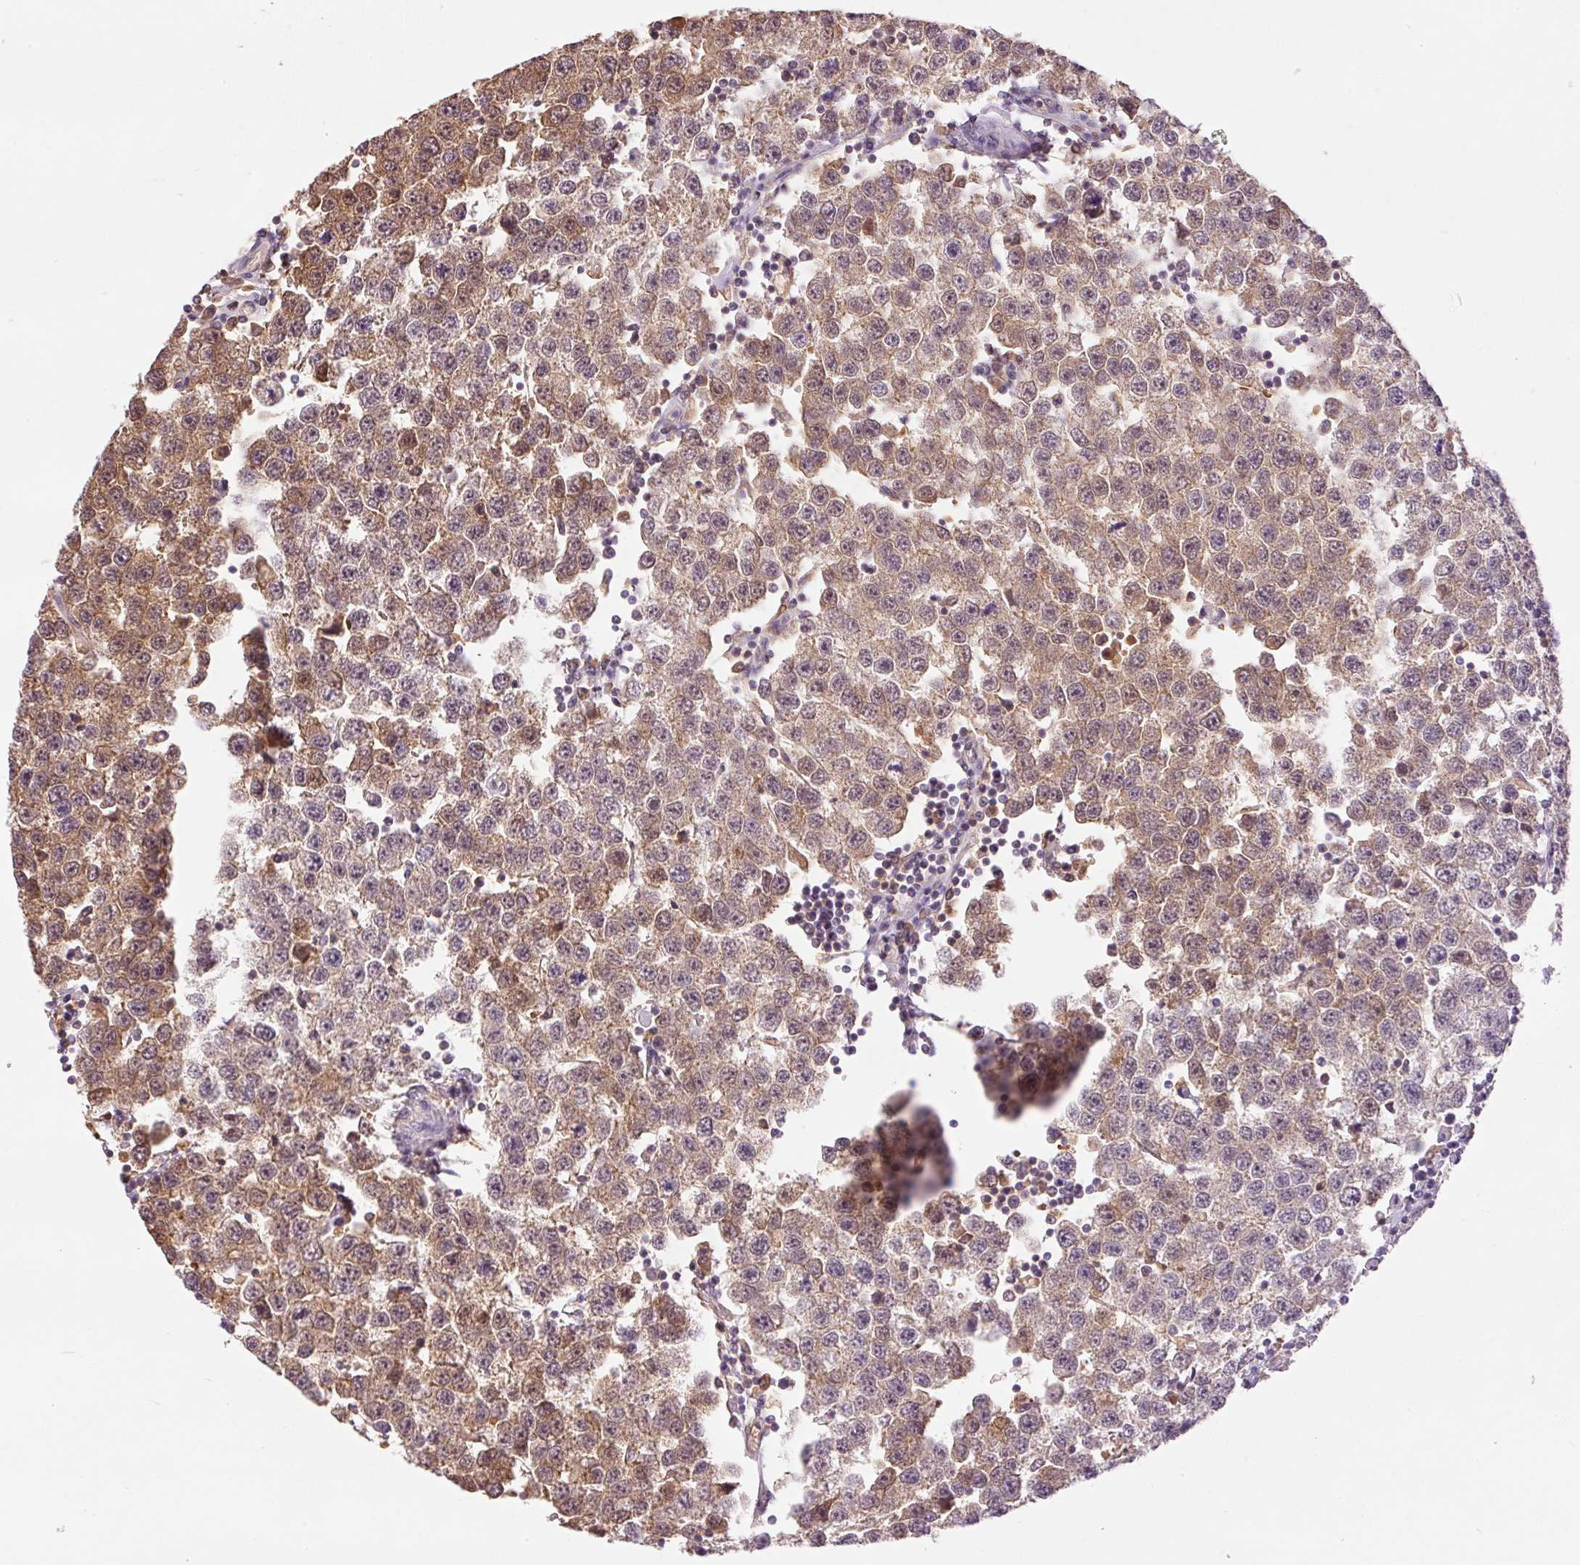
{"staining": {"intensity": "moderate", "quantity": "25%-75%", "location": "cytoplasmic/membranous,nuclear"}, "tissue": "testis cancer", "cell_type": "Tumor cells", "image_type": "cancer", "snomed": [{"axis": "morphology", "description": "Seminoma, NOS"}, {"axis": "topography", "description": "Testis"}], "caption": "About 25%-75% of tumor cells in human testis cancer (seminoma) exhibit moderate cytoplasmic/membranous and nuclear protein expression as visualized by brown immunohistochemical staining.", "gene": "CMTM8", "patient": {"sex": "male", "age": 34}}